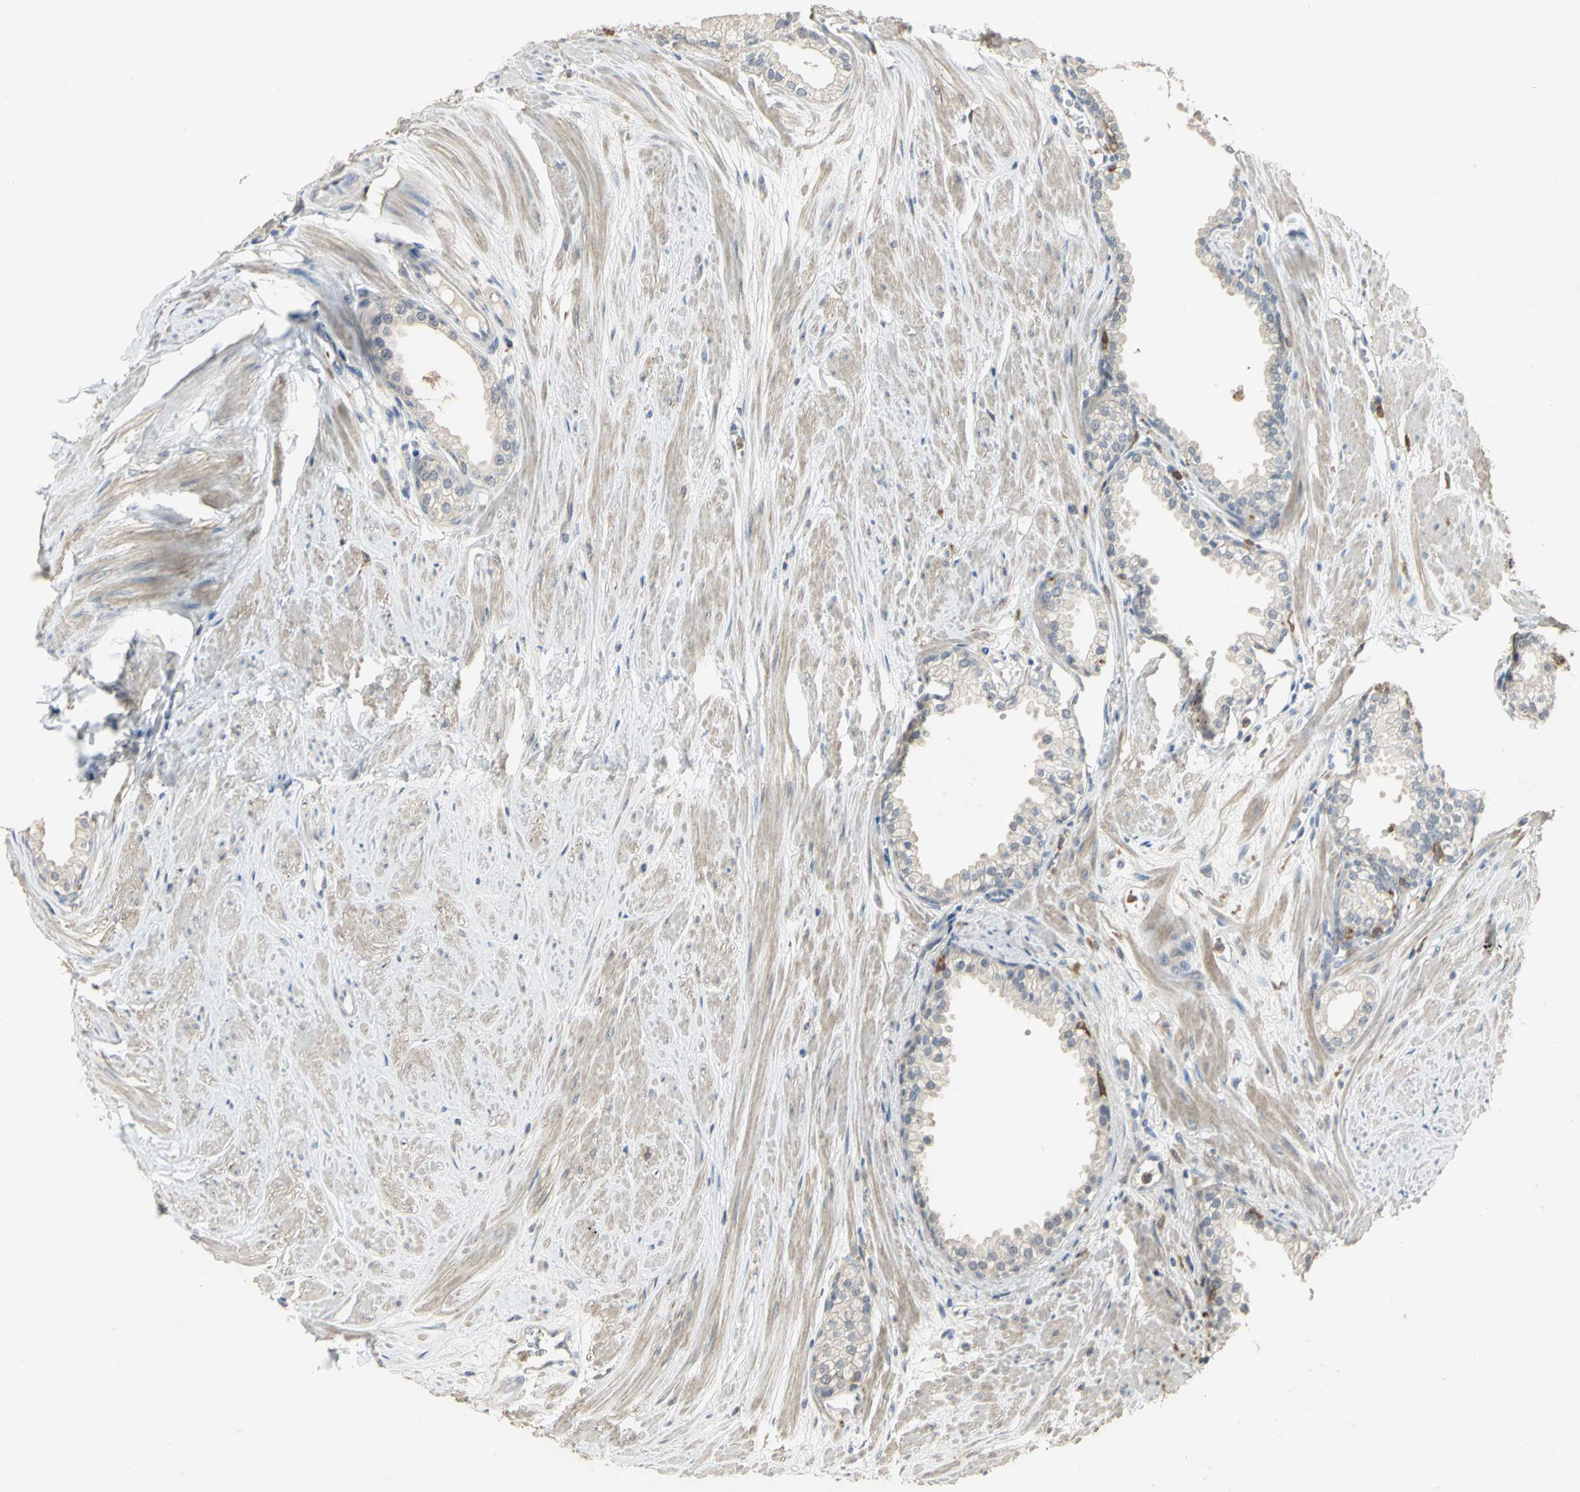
{"staining": {"intensity": "negative", "quantity": "none", "location": "none"}, "tissue": "prostate", "cell_type": "Glandular cells", "image_type": "normal", "snomed": [{"axis": "morphology", "description": "Normal tissue, NOS"}, {"axis": "topography", "description": "Prostate"}], "caption": "The photomicrograph demonstrates no staining of glandular cells in normal prostate.", "gene": "SKAP2", "patient": {"sex": "male", "age": 64}}